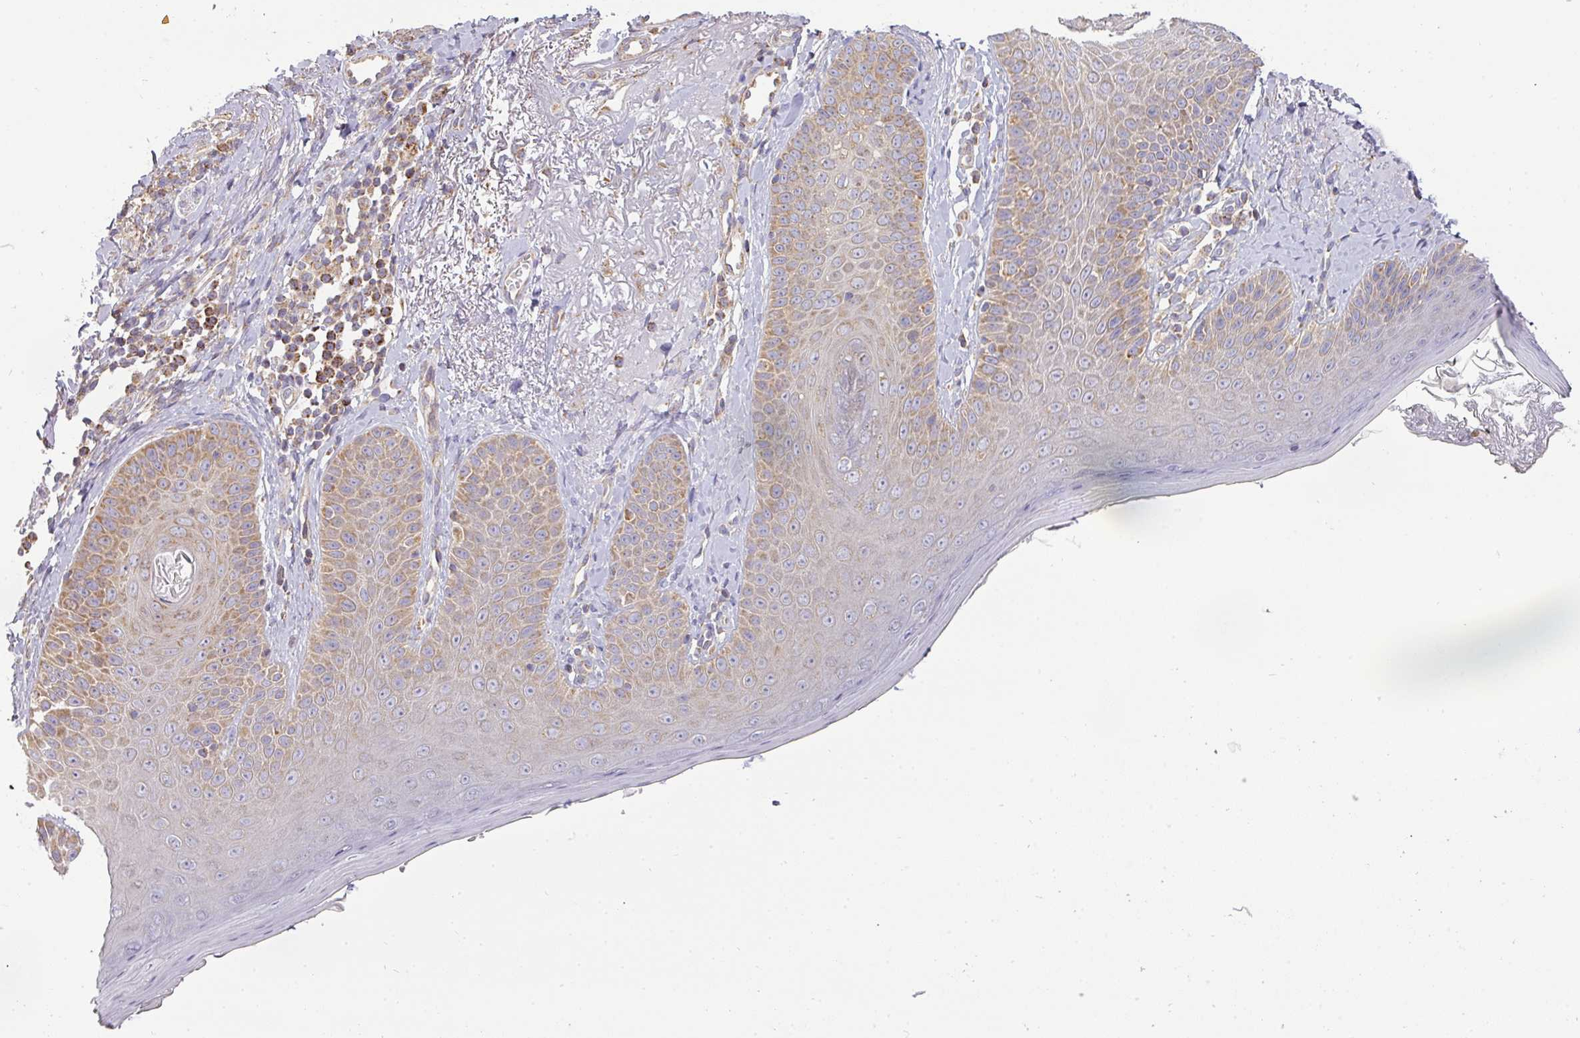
{"staining": {"intensity": "weak", "quantity": ">75%", "location": "cytoplasmic/membranous"}, "tissue": "skin", "cell_type": "Fibroblasts", "image_type": "normal", "snomed": [{"axis": "morphology", "description": "Normal tissue, NOS"}, {"axis": "topography", "description": "Skin"}], "caption": "A low amount of weak cytoplasmic/membranous staining is appreciated in approximately >75% of fibroblasts in normal skin.", "gene": "ZNF211", "patient": {"sex": "male", "age": 57}}